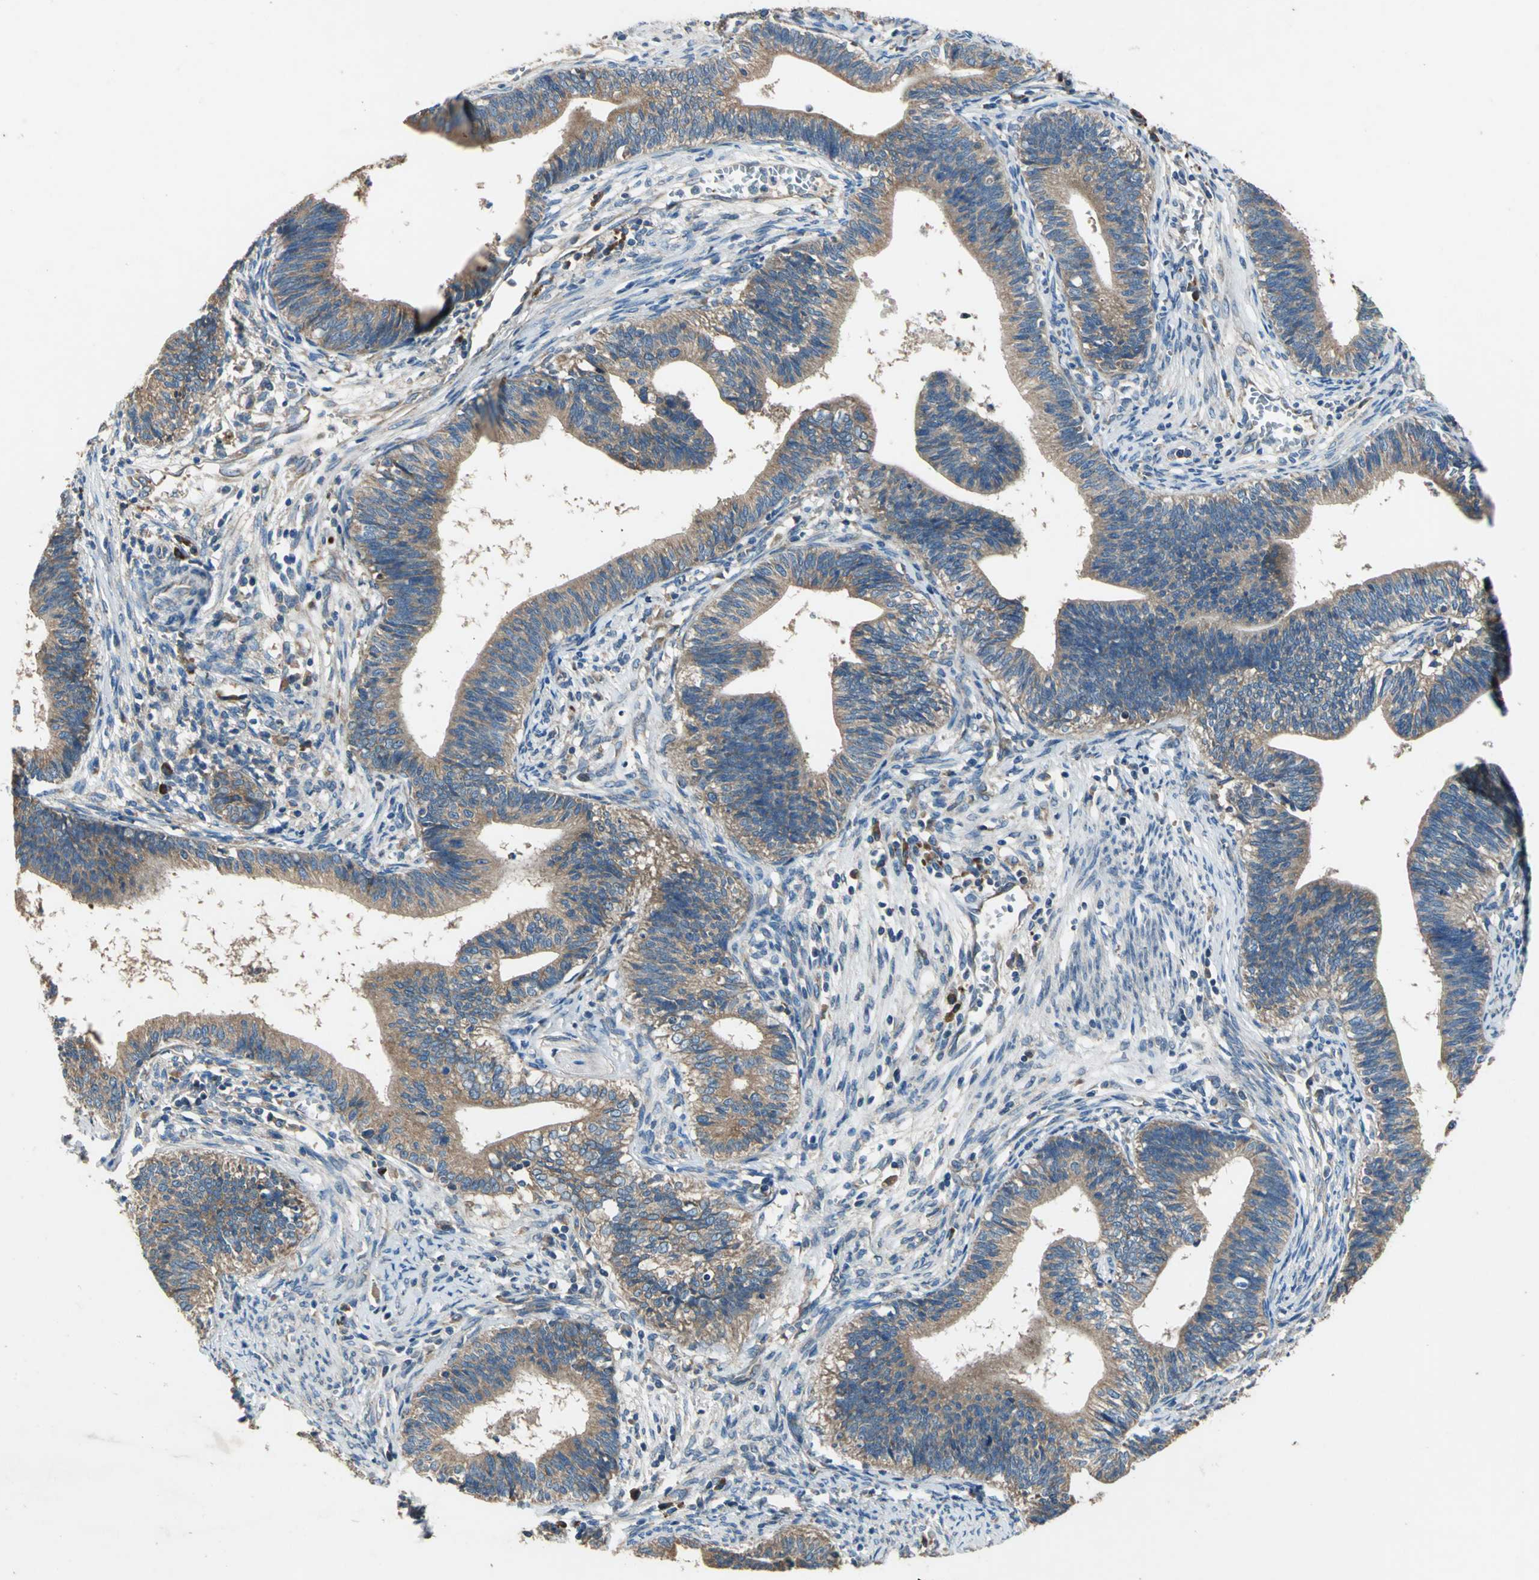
{"staining": {"intensity": "moderate", "quantity": ">75%", "location": "cytoplasmic/membranous"}, "tissue": "cervical cancer", "cell_type": "Tumor cells", "image_type": "cancer", "snomed": [{"axis": "morphology", "description": "Adenocarcinoma, NOS"}, {"axis": "topography", "description": "Cervix"}], "caption": "Protein analysis of cervical cancer (adenocarcinoma) tissue reveals moderate cytoplasmic/membranous positivity in about >75% of tumor cells.", "gene": "HEPH", "patient": {"sex": "female", "age": 44}}